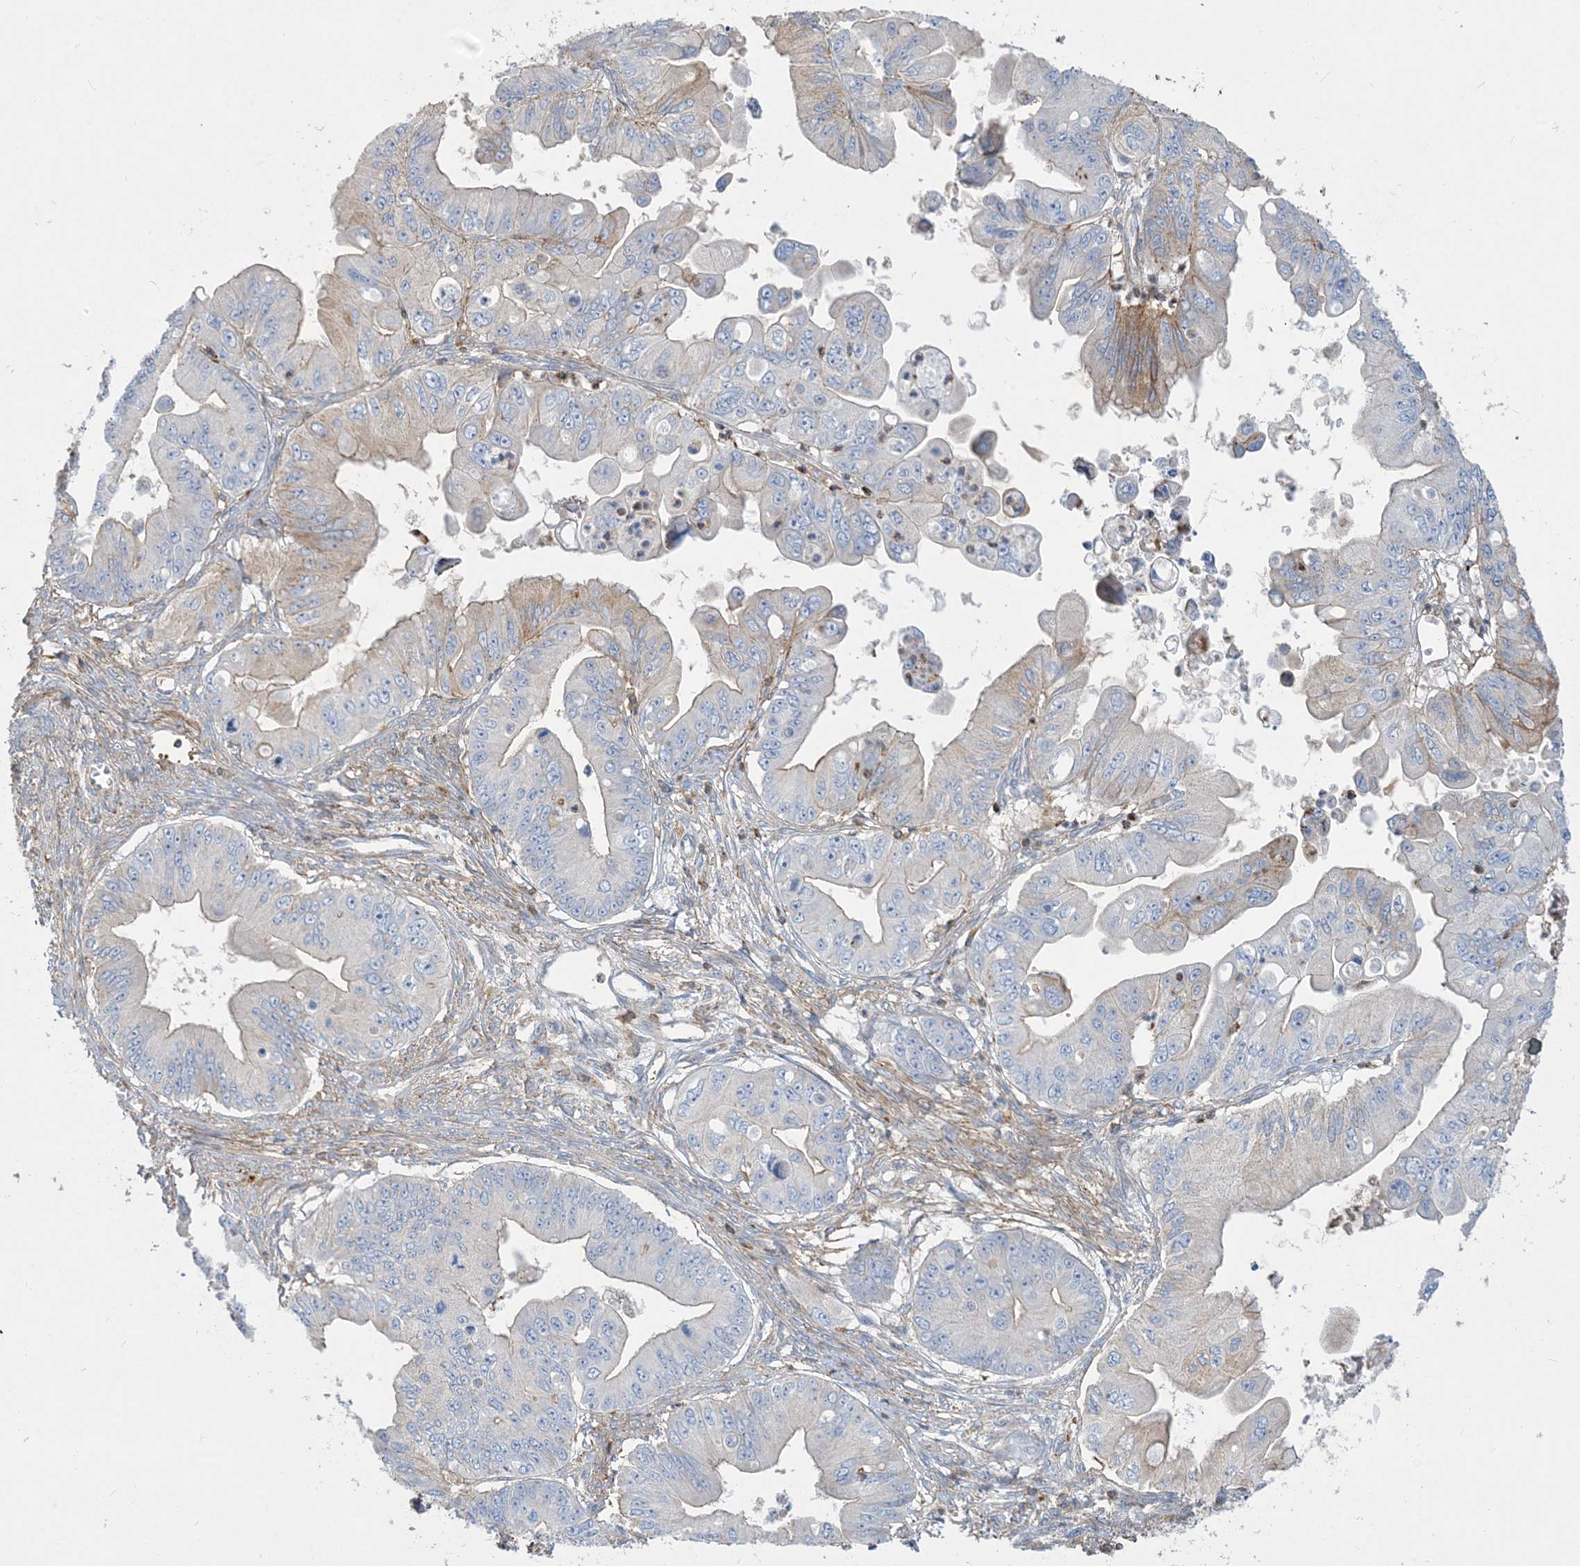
{"staining": {"intensity": "weak", "quantity": "<25%", "location": "cytoplasmic/membranous"}, "tissue": "ovarian cancer", "cell_type": "Tumor cells", "image_type": "cancer", "snomed": [{"axis": "morphology", "description": "Cystadenocarcinoma, mucinous, NOS"}, {"axis": "topography", "description": "Ovary"}], "caption": "An IHC image of mucinous cystadenocarcinoma (ovarian) is shown. There is no staining in tumor cells of mucinous cystadenocarcinoma (ovarian).", "gene": "GTF3C2", "patient": {"sex": "female", "age": 71}}